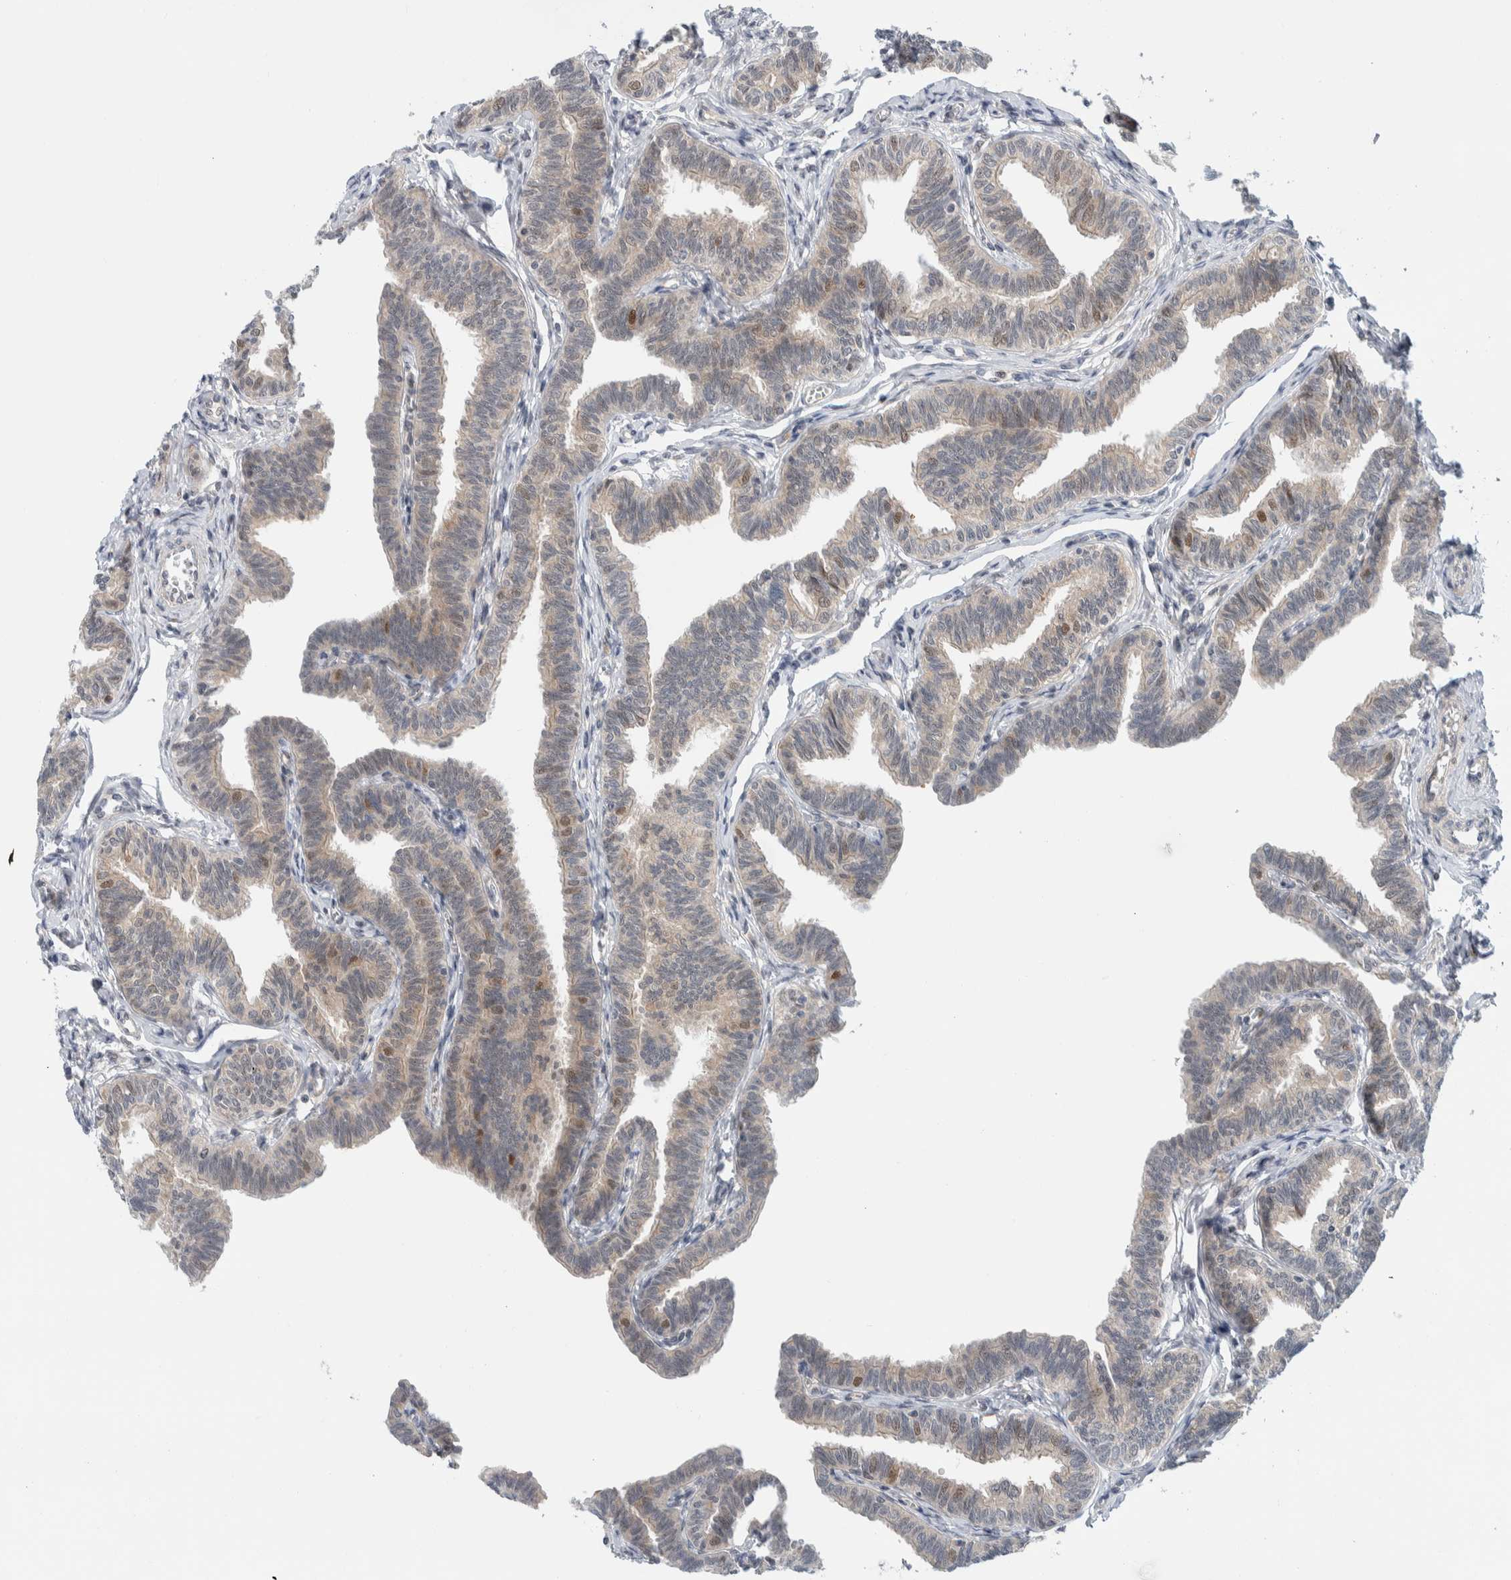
{"staining": {"intensity": "moderate", "quantity": "25%-75%", "location": "cytoplasmic/membranous"}, "tissue": "fallopian tube", "cell_type": "Glandular cells", "image_type": "normal", "snomed": [{"axis": "morphology", "description": "Normal tissue, NOS"}, {"axis": "topography", "description": "Fallopian tube"}, {"axis": "topography", "description": "Ovary"}], "caption": "Immunohistochemistry of unremarkable fallopian tube exhibits medium levels of moderate cytoplasmic/membranous staining in about 25%-75% of glandular cells. (brown staining indicates protein expression, while blue staining denotes nuclei).", "gene": "NCR3LG1", "patient": {"sex": "female", "age": 23}}